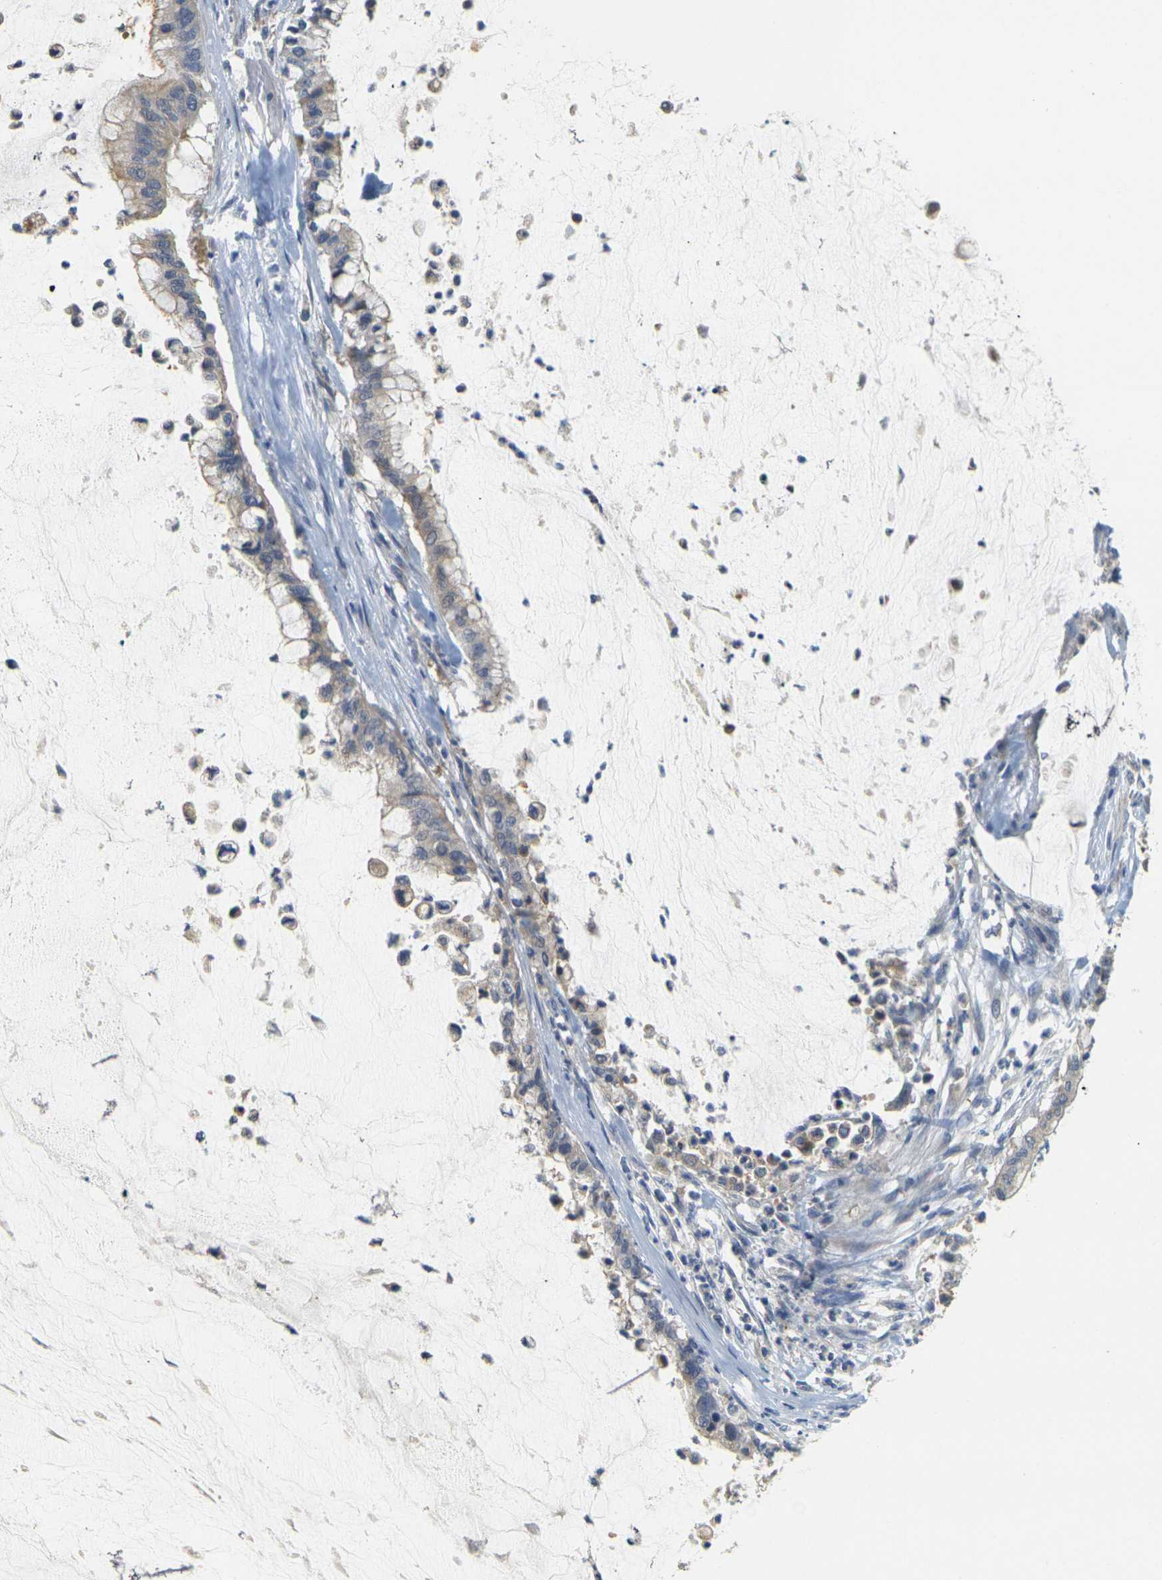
{"staining": {"intensity": "weak", "quantity": "<25%", "location": "cytoplasmic/membranous"}, "tissue": "pancreatic cancer", "cell_type": "Tumor cells", "image_type": "cancer", "snomed": [{"axis": "morphology", "description": "Adenocarcinoma, NOS"}, {"axis": "topography", "description": "Pancreas"}], "caption": "A micrograph of human pancreatic cancer is negative for staining in tumor cells.", "gene": "GDAP1", "patient": {"sex": "male", "age": 41}}